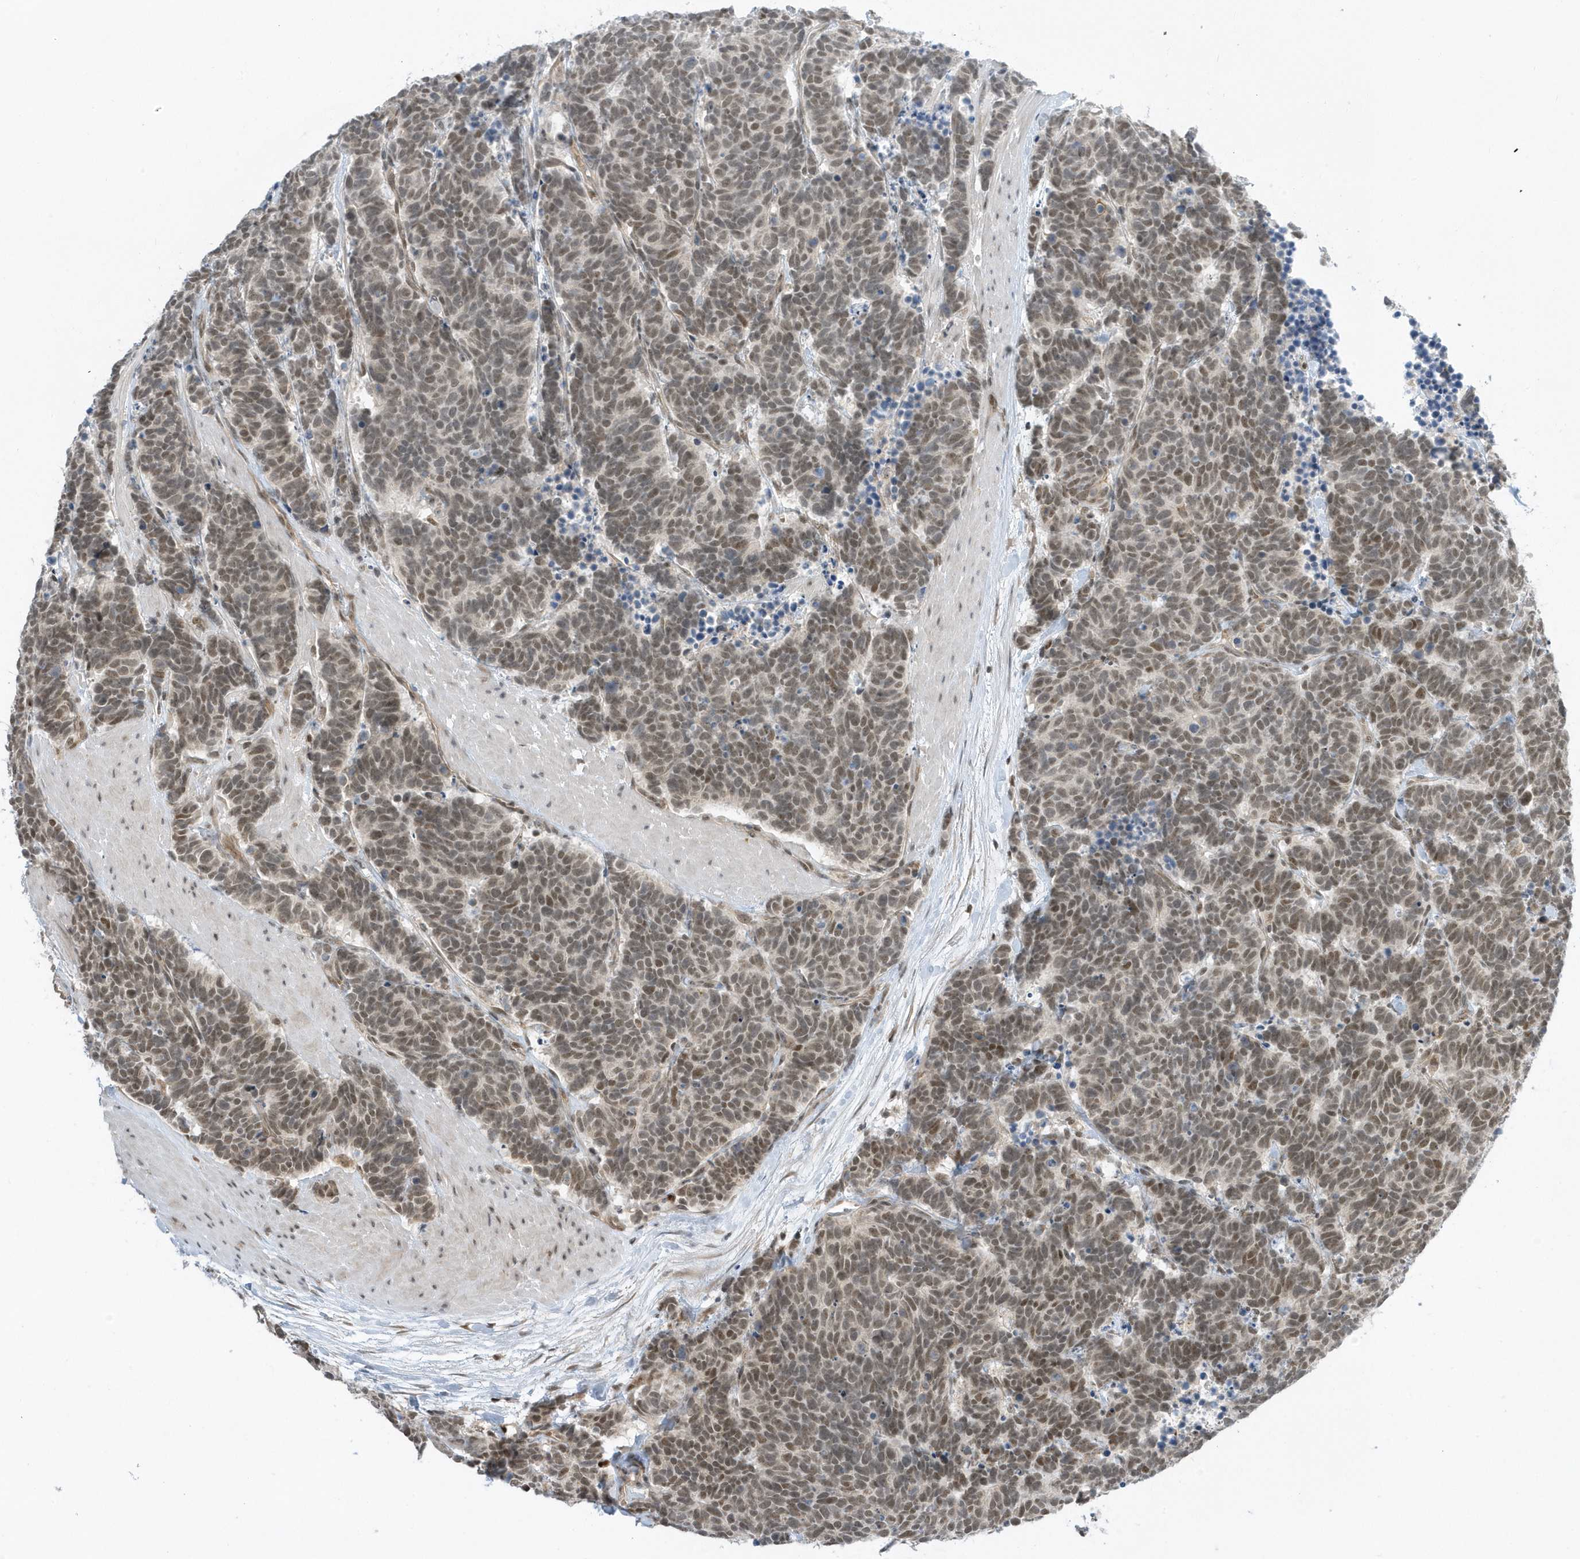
{"staining": {"intensity": "weak", "quantity": ">75%", "location": "nuclear"}, "tissue": "carcinoid", "cell_type": "Tumor cells", "image_type": "cancer", "snomed": [{"axis": "morphology", "description": "Carcinoma, NOS"}, {"axis": "morphology", "description": "Carcinoid, malignant, NOS"}, {"axis": "topography", "description": "Urinary bladder"}], "caption": "Immunohistochemical staining of human carcinoid (malignant) demonstrates weak nuclear protein expression in about >75% of tumor cells.", "gene": "ZNF740", "patient": {"sex": "male", "age": 57}}